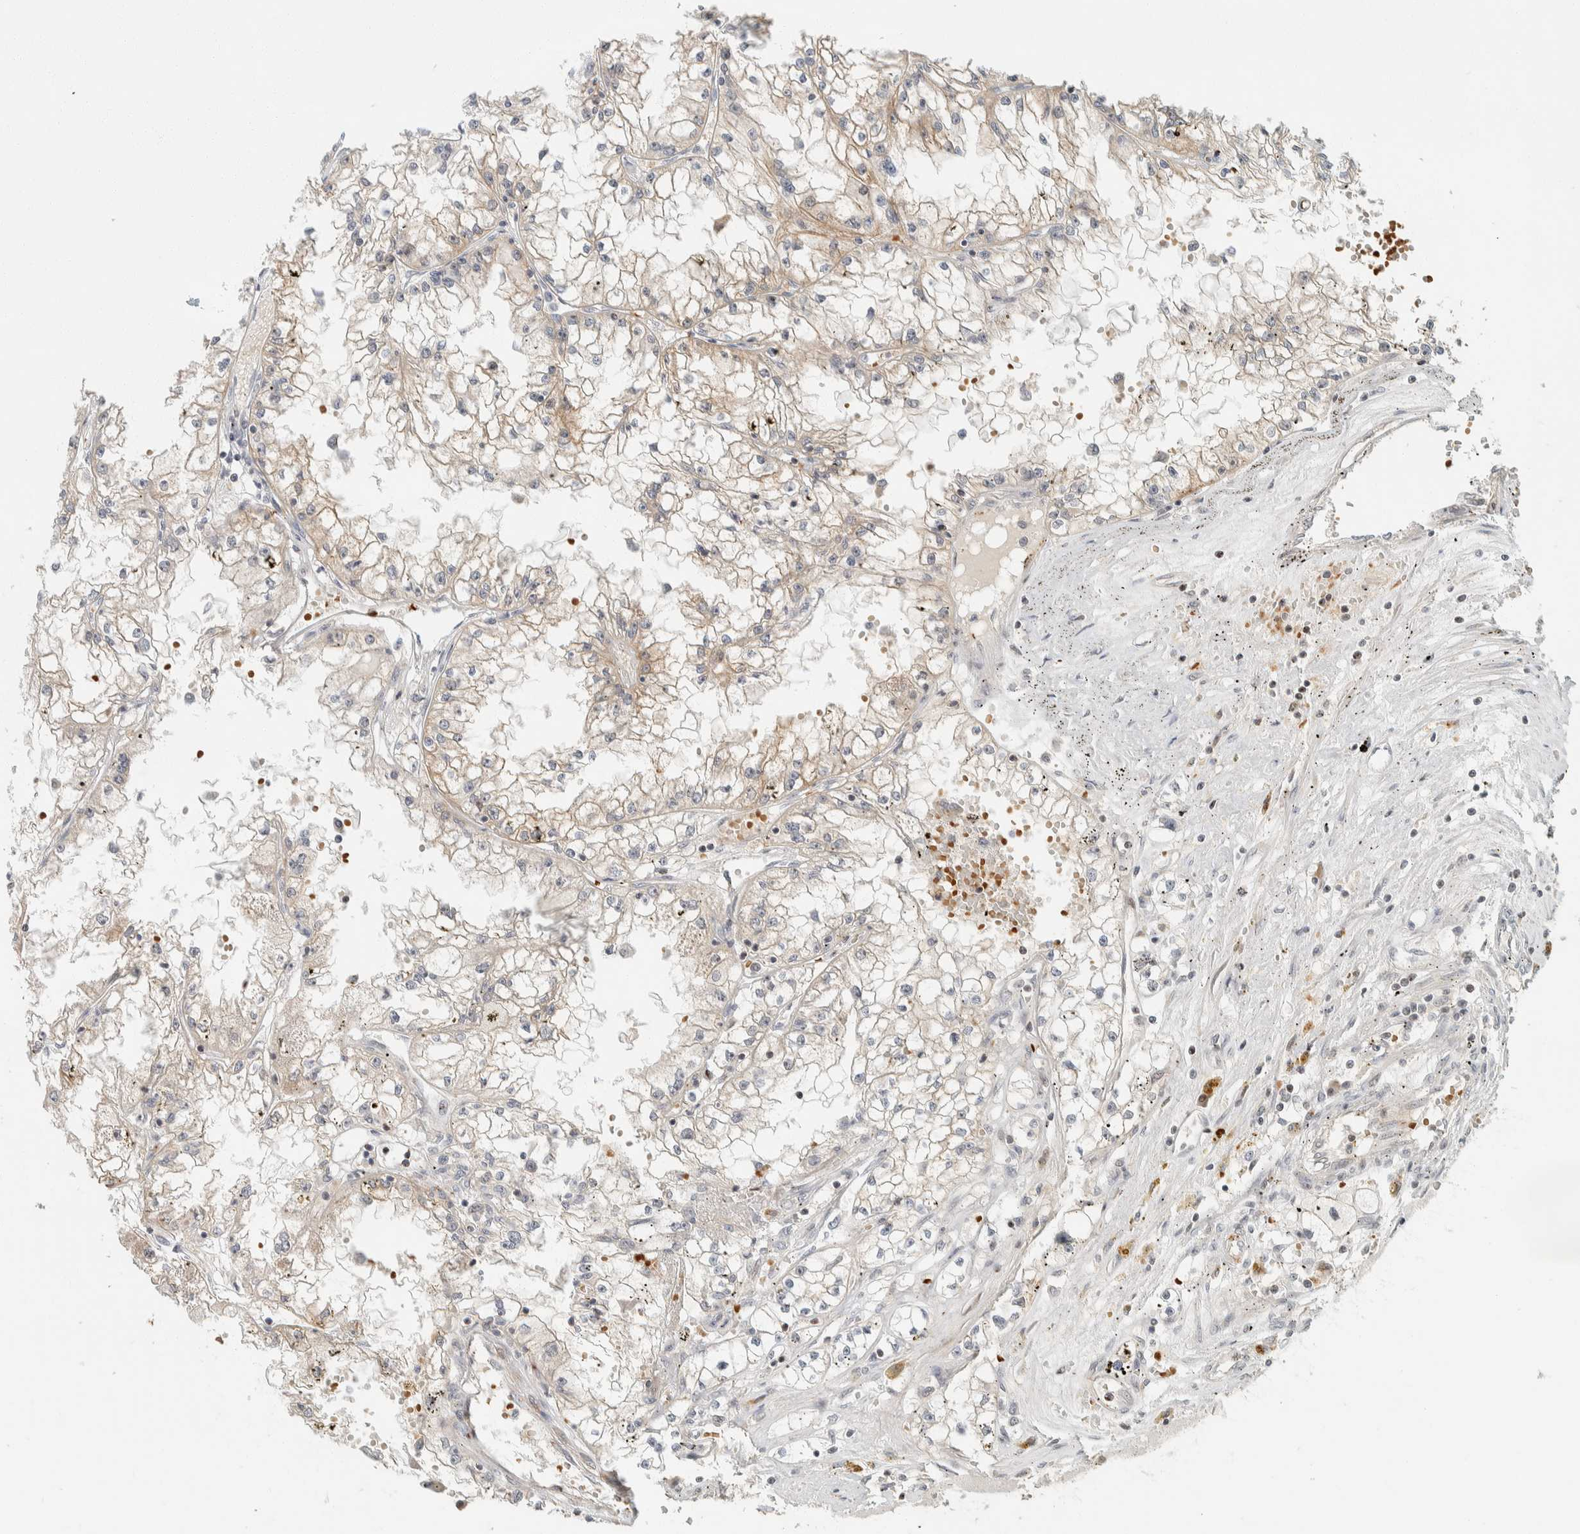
{"staining": {"intensity": "weak", "quantity": "<25%", "location": "cytoplasmic/membranous"}, "tissue": "renal cancer", "cell_type": "Tumor cells", "image_type": "cancer", "snomed": [{"axis": "morphology", "description": "Adenocarcinoma, NOS"}, {"axis": "topography", "description": "Kidney"}], "caption": "Tumor cells are negative for brown protein staining in renal adenocarcinoma.", "gene": "ZBTB2", "patient": {"sex": "male", "age": 56}}